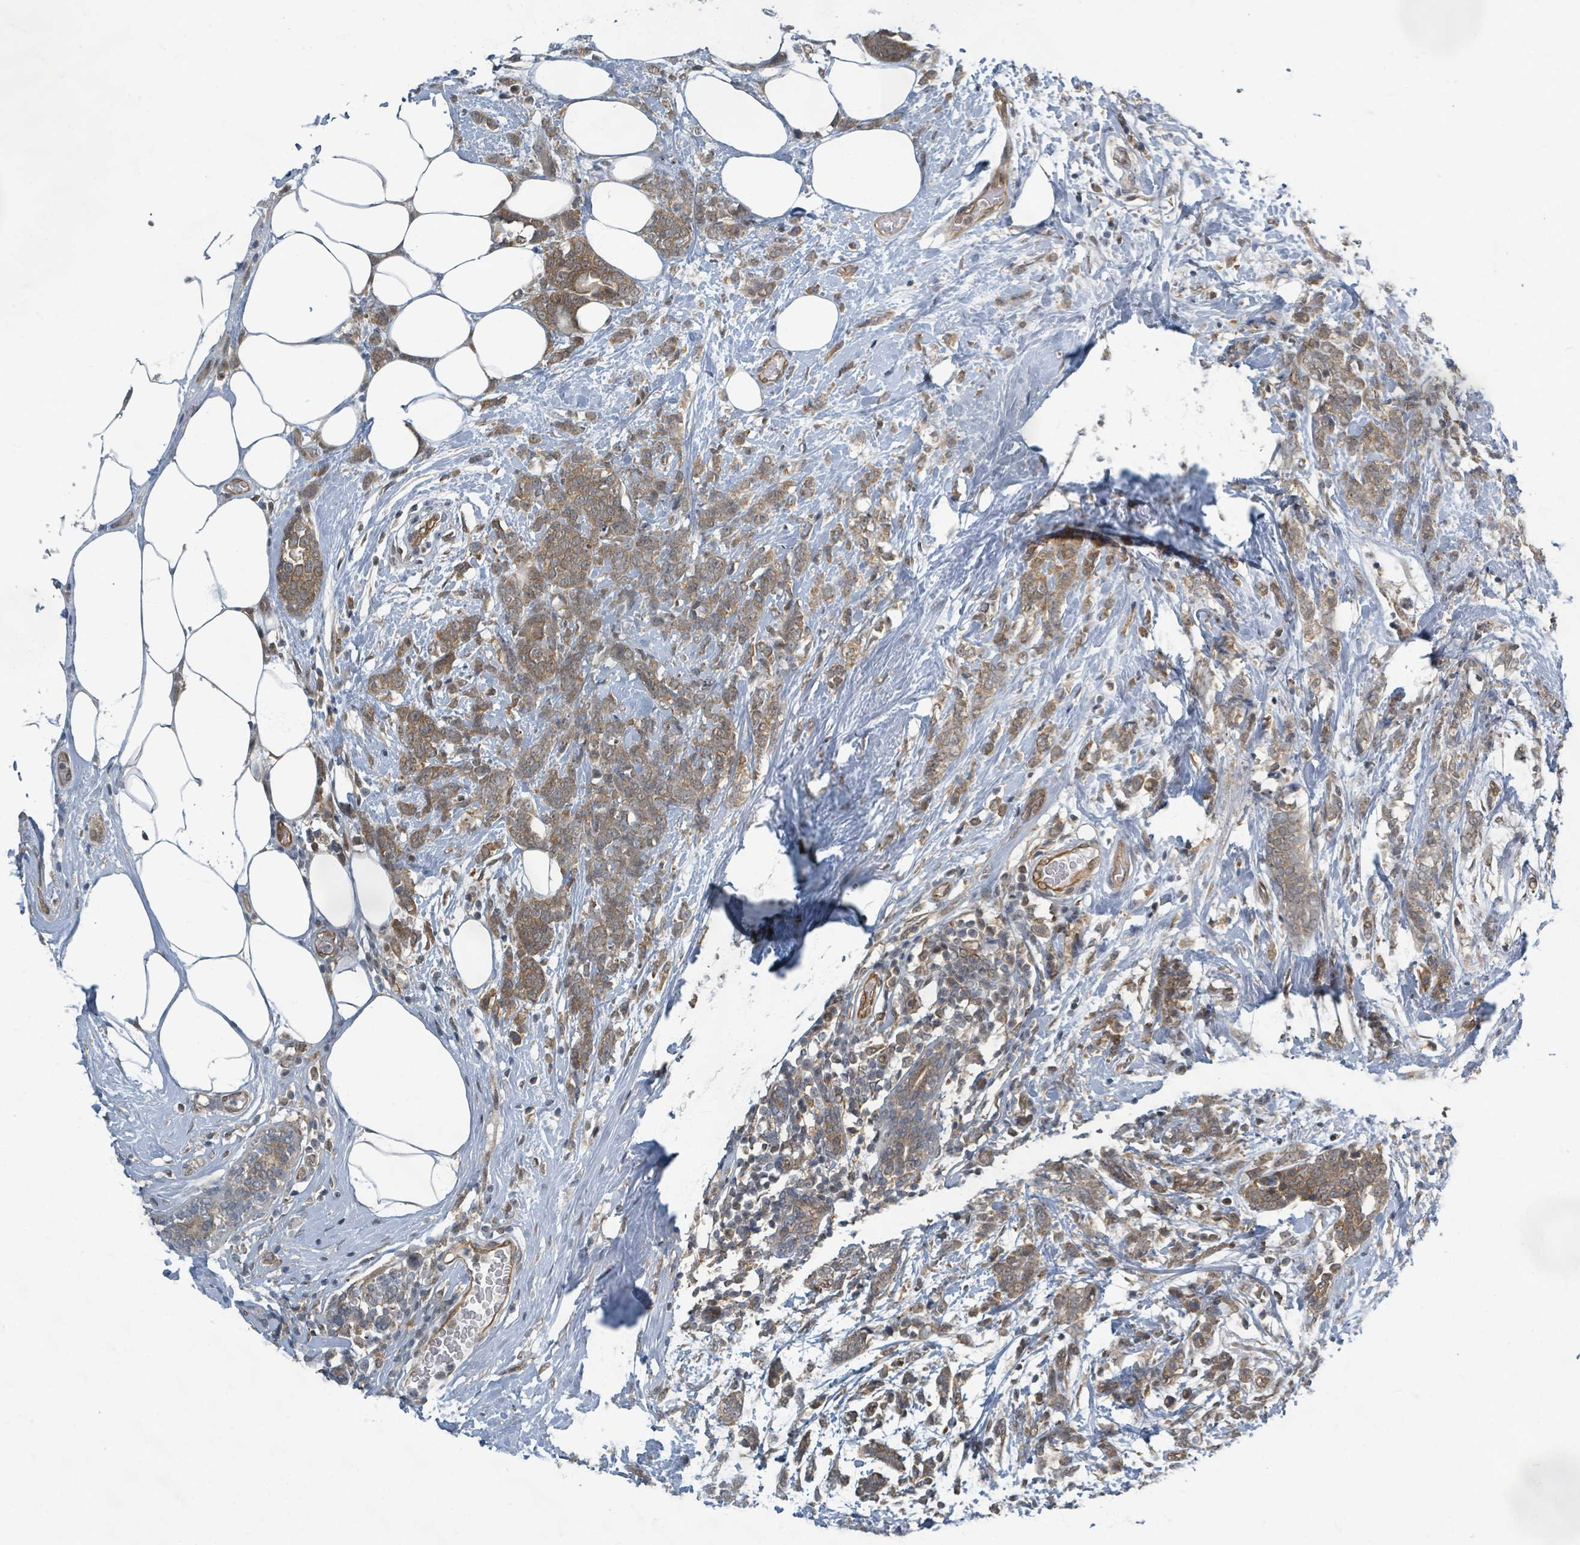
{"staining": {"intensity": "moderate", "quantity": ">75%", "location": "cytoplasmic/membranous"}, "tissue": "breast cancer", "cell_type": "Tumor cells", "image_type": "cancer", "snomed": [{"axis": "morphology", "description": "Lobular carcinoma"}, {"axis": "topography", "description": "Breast"}], "caption": "Immunohistochemistry of human breast cancer (lobular carcinoma) shows medium levels of moderate cytoplasmic/membranous staining in about >75% of tumor cells.", "gene": "INTS15", "patient": {"sex": "female", "age": 58}}